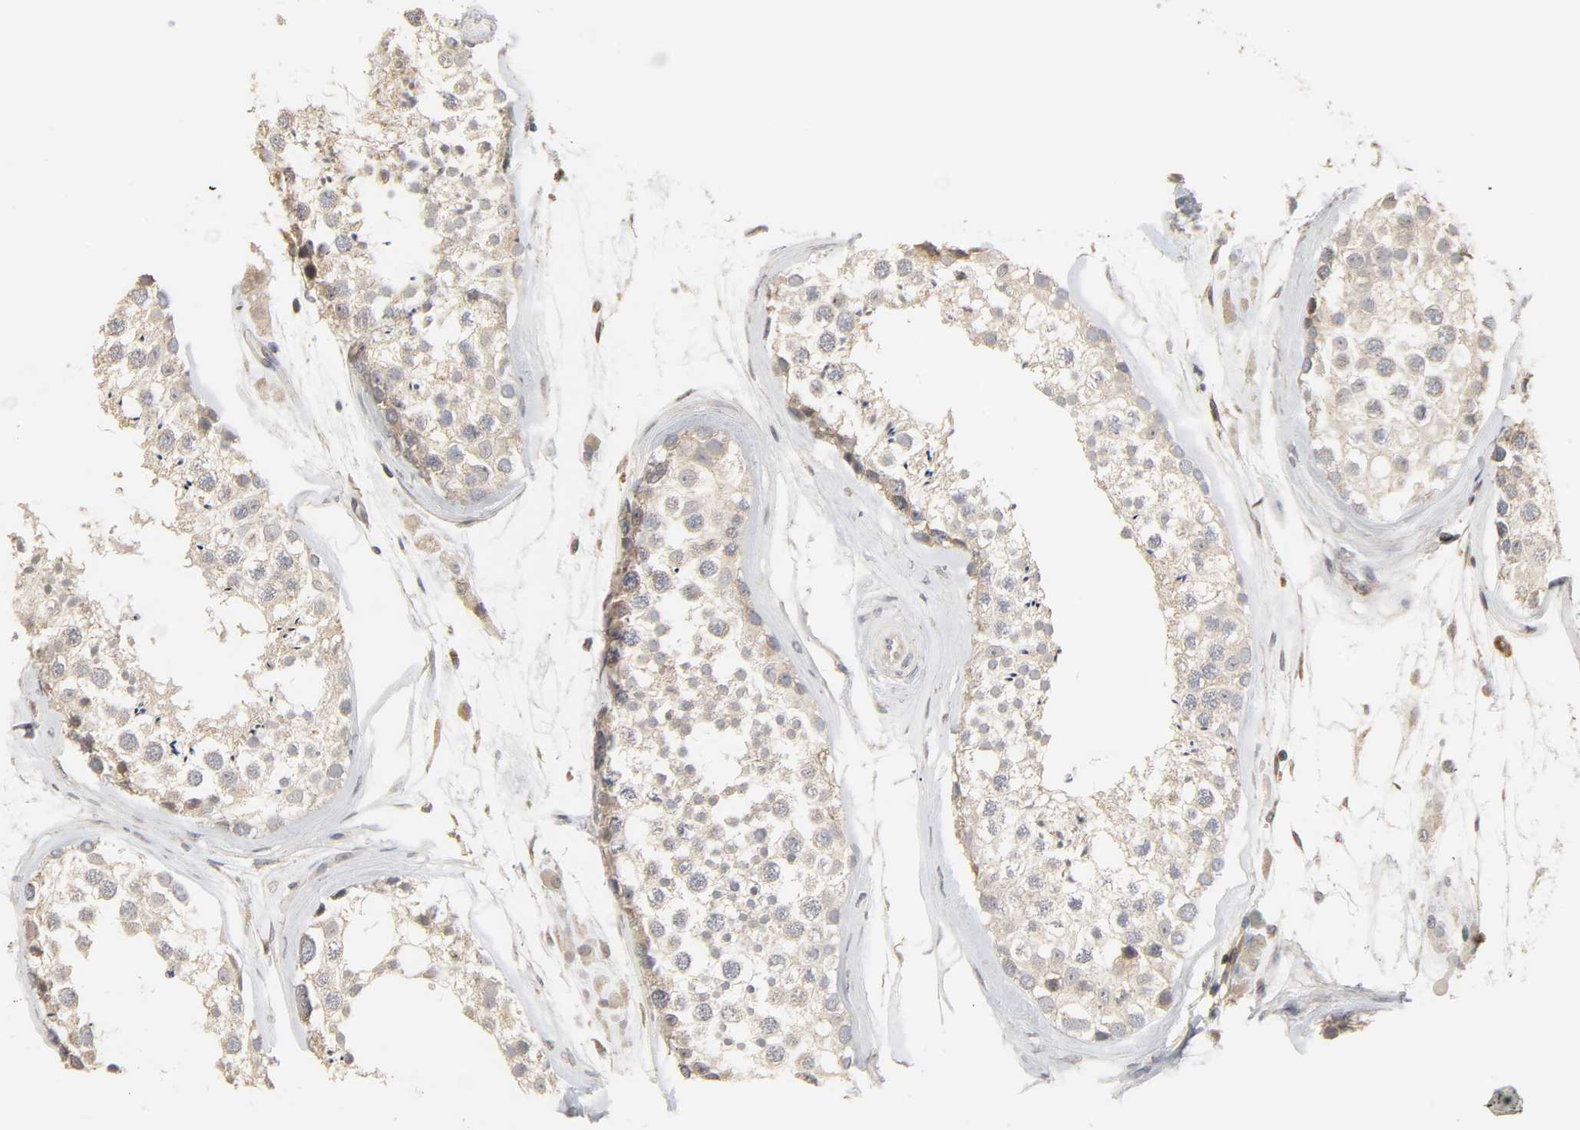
{"staining": {"intensity": "weak", "quantity": "25%-75%", "location": "cytoplasmic/membranous"}, "tissue": "testis", "cell_type": "Cells in seminiferous ducts", "image_type": "normal", "snomed": [{"axis": "morphology", "description": "Normal tissue, NOS"}, {"axis": "topography", "description": "Testis"}], "caption": "Immunohistochemistry of normal human testis displays low levels of weak cytoplasmic/membranous staining in approximately 25%-75% of cells in seminiferous ducts. (DAB IHC, brown staining for protein, blue staining for nuclei).", "gene": "CLEC4E", "patient": {"sex": "male", "age": 46}}